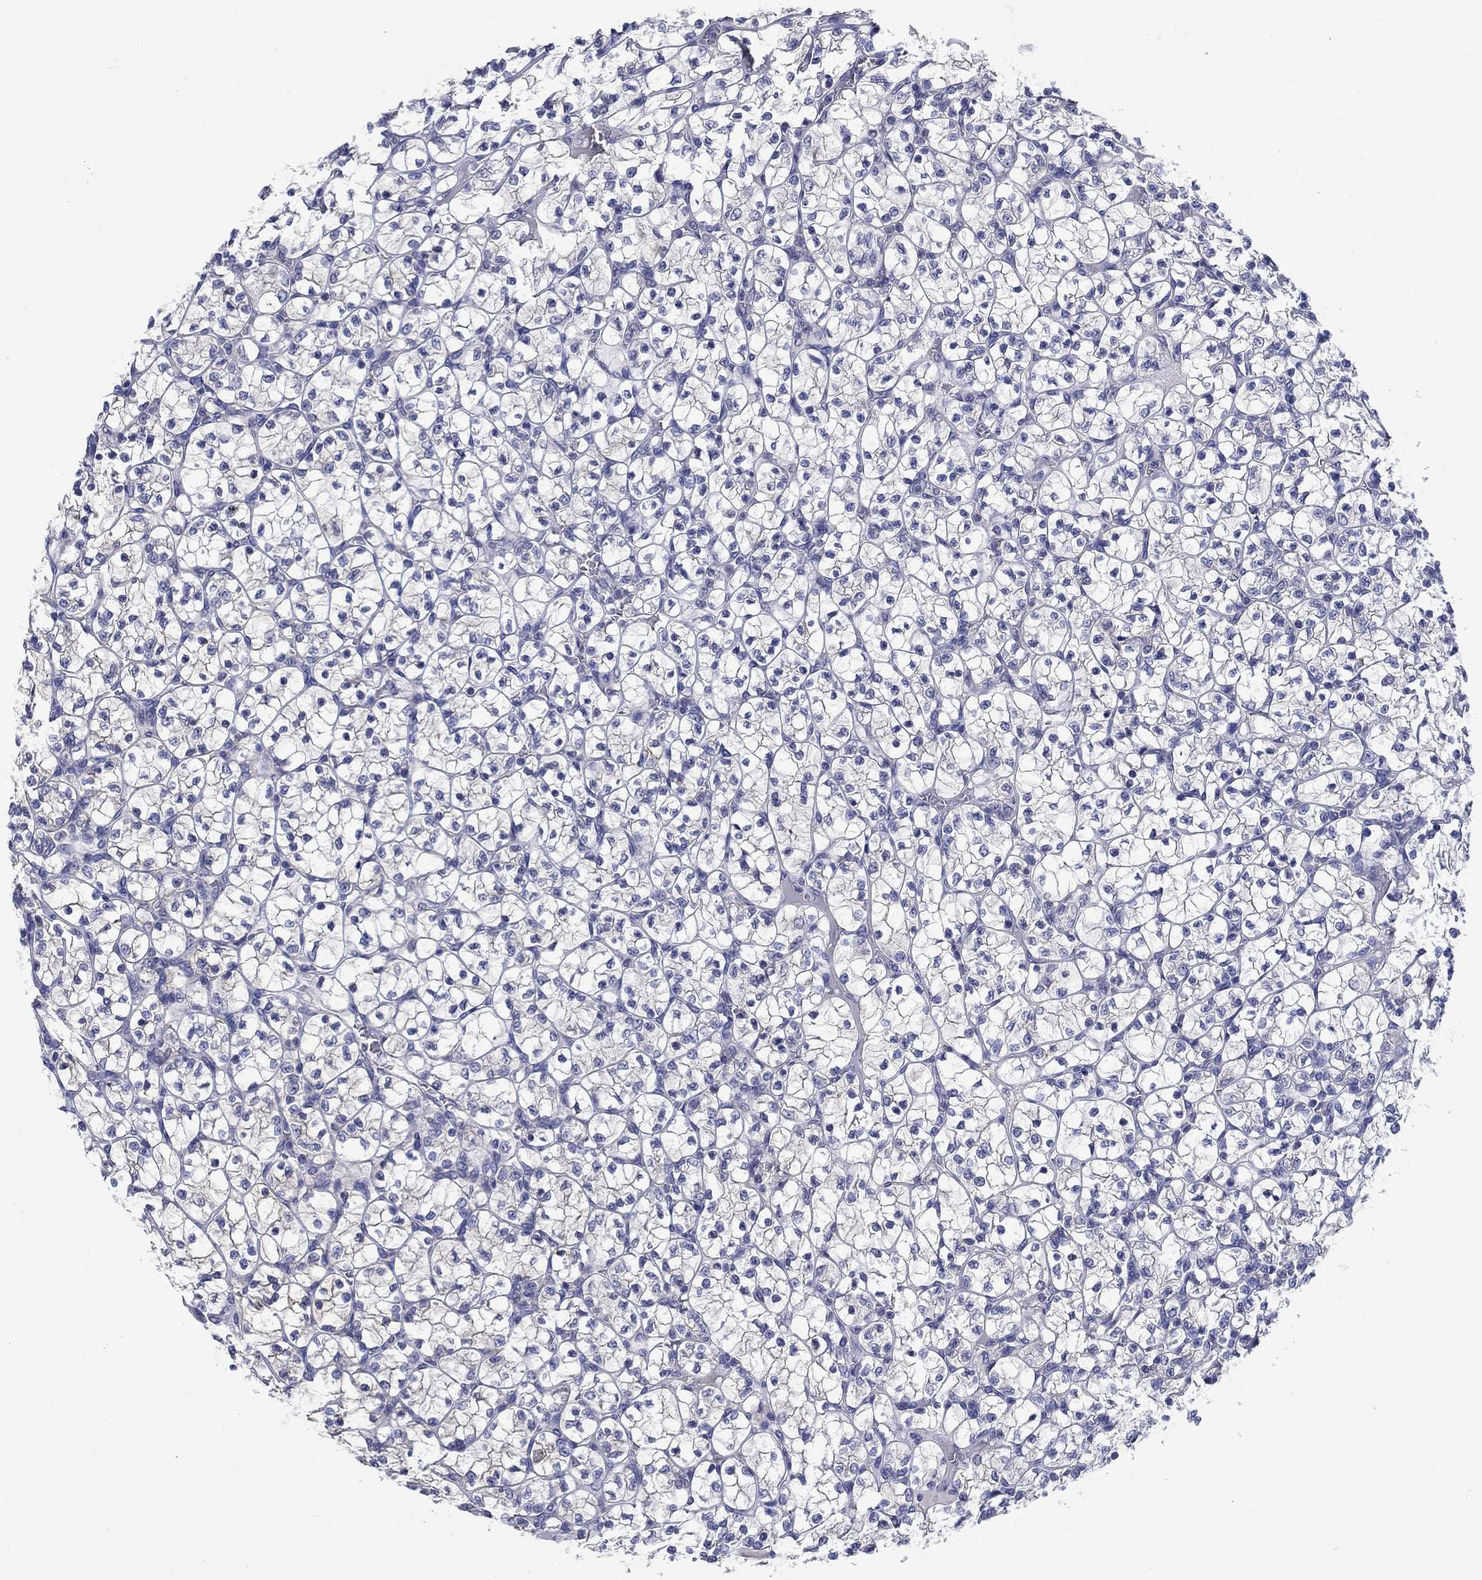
{"staining": {"intensity": "negative", "quantity": "none", "location": "none"}, "tissue": "renal cancer", "cell_type": "Tumor cells", "image_type": "cancer", "snomed": [{"axis": "morphology", "description": "Adenocarcinoma, NOS"}, {"axis": "topography", "description": "Kidney"}], "caption": "An image of human renal cancer is negative for staining in tumor cells.", "gene": "SULT2B1", "patient": {"sex": "female", "age": 89}}